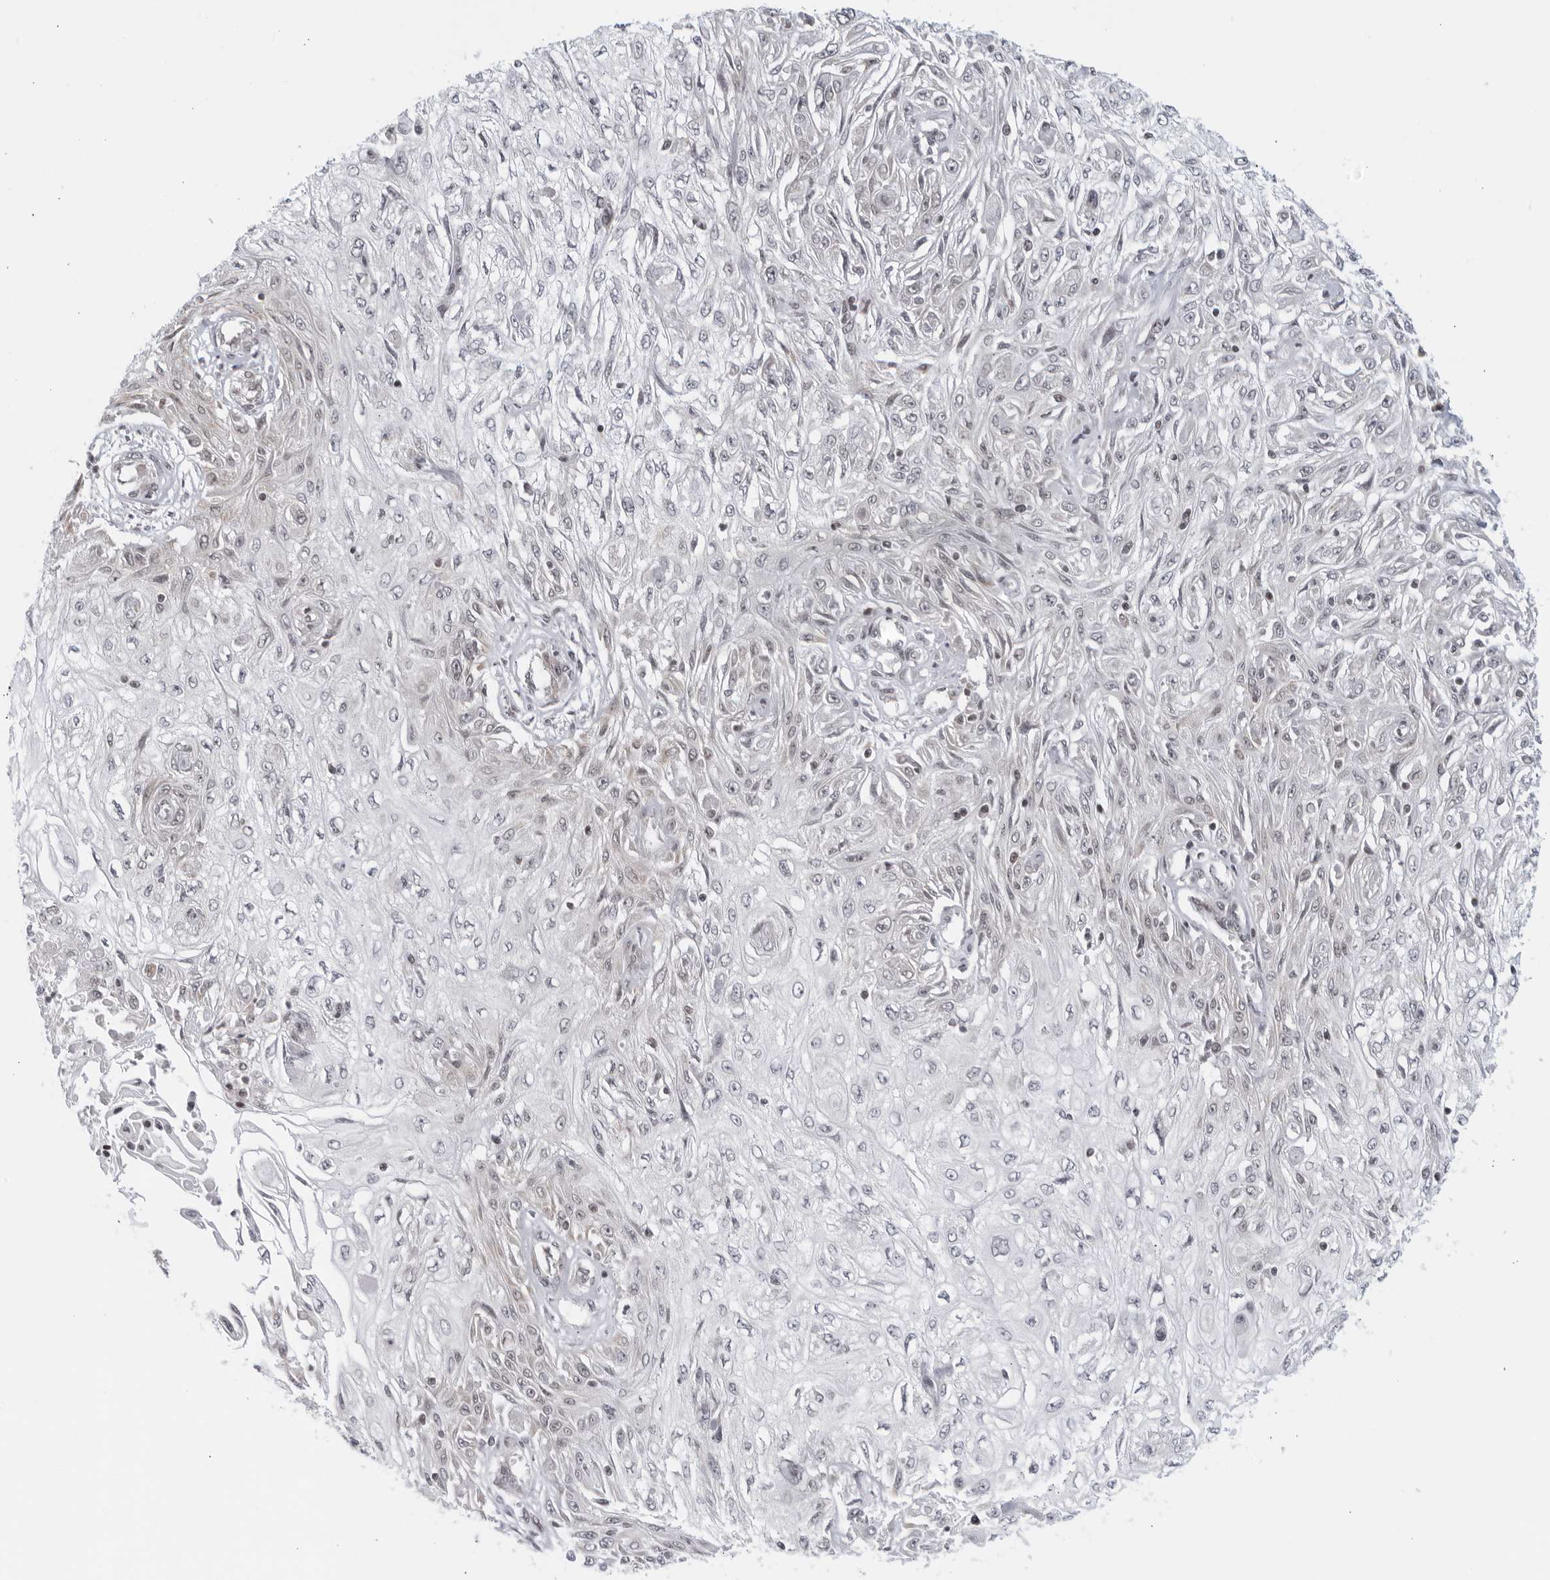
{"staining": {"intensity": "negative", "quantity": "none", "location": "none"}, "tissue": "skin cancer", "cell_type": "Tumor cells", "image_type": "cancer", "snomed": [{"axis": "morphology", "description": "Squamous cell carcinoma, NOS"}, {"axis": "morphology", "description": "Squamous cell carcinoma, metastatic, NOS"}, {"axis": "topography", "description": "Skin"}, {"axis": "topography", "description": "Lymph node"}], "caption": "A high-resolution photomicrograph shows IHC staining of squamous cell carcinoma (skin), which demonstrates no significant staining in tumor cells. (DAB (3,3'-diaminobenzidine) IHC visualized using brightfield microscopy, high magnification).", "gene": "RAB11FIP3", "patient": {"sex": "male", "age": 75}}